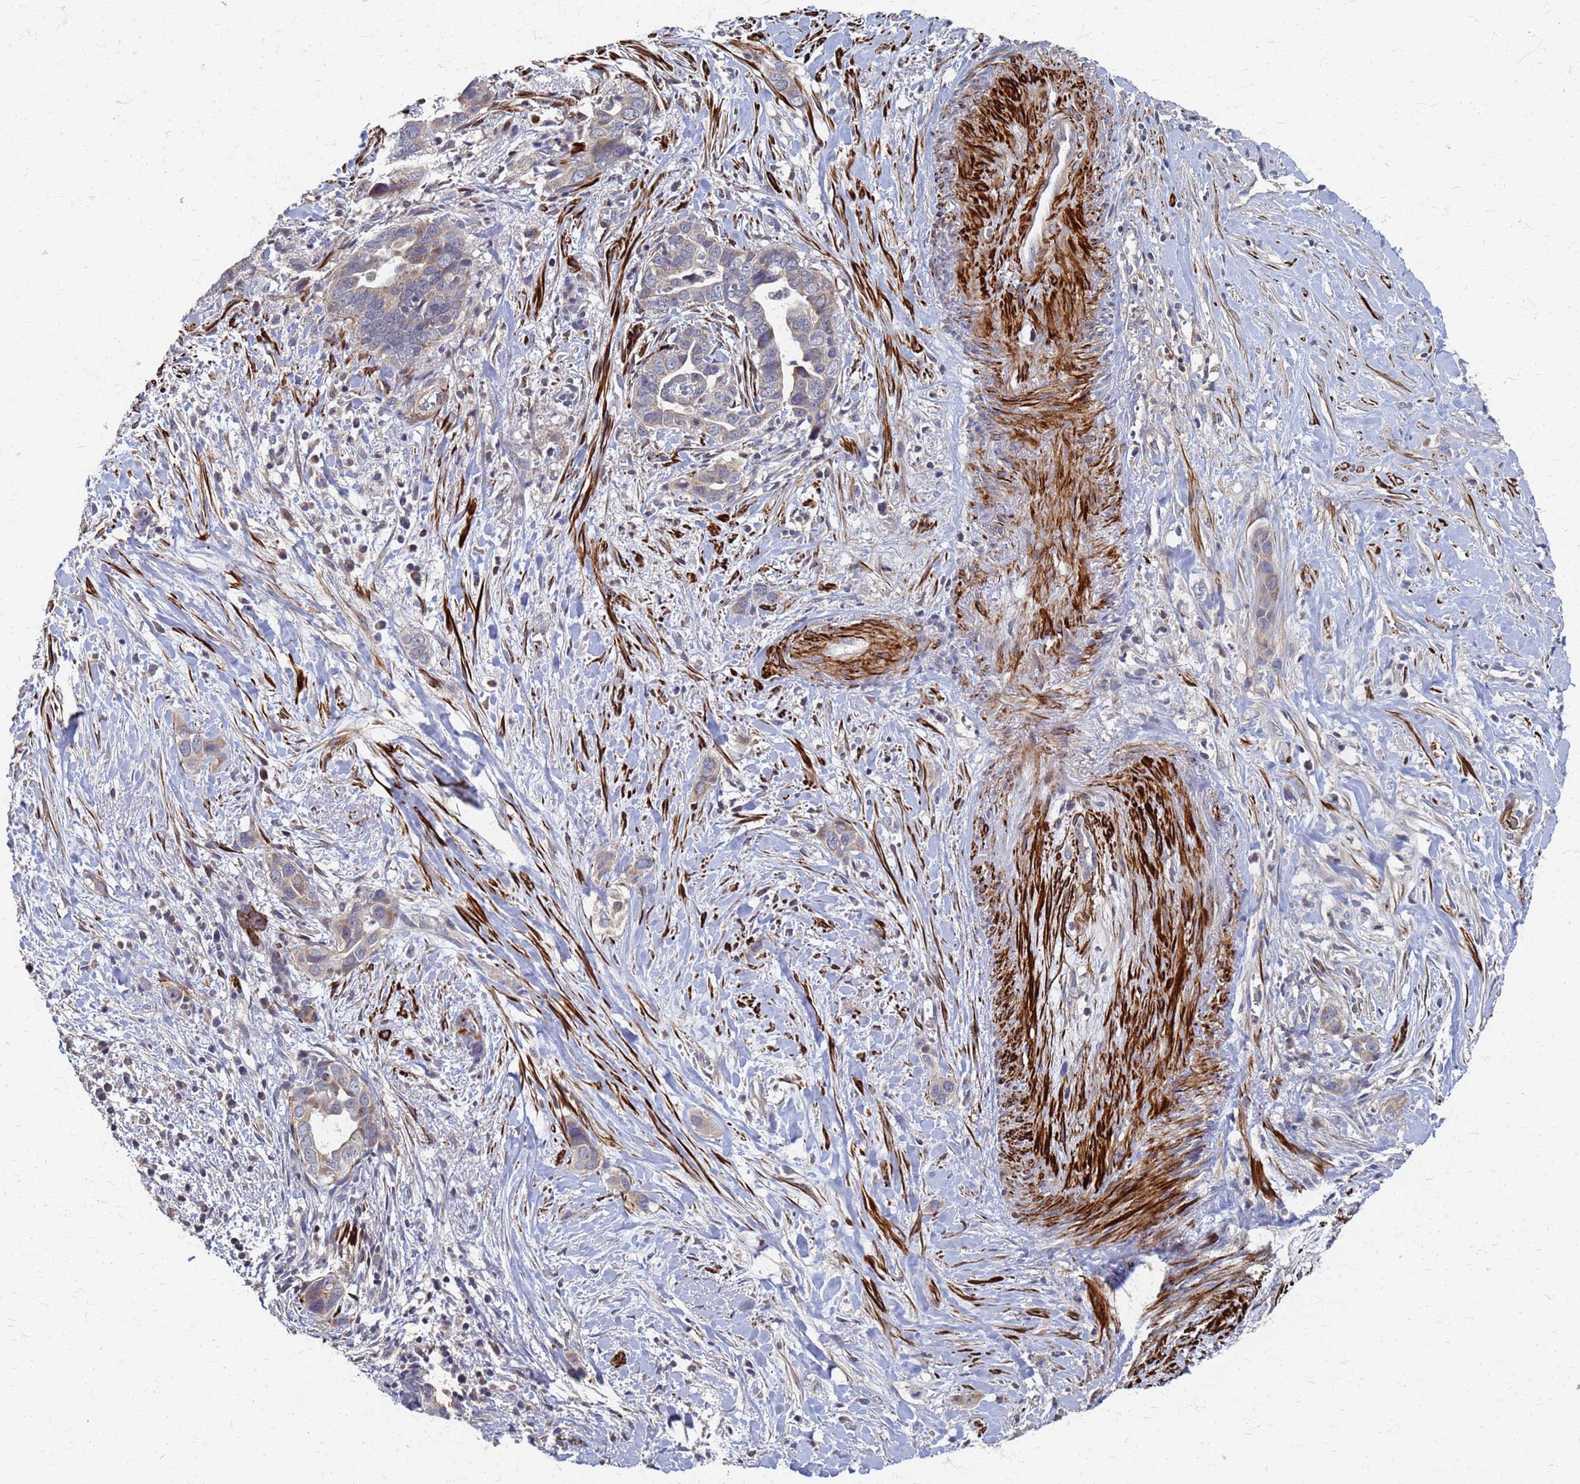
{"staining": {"intensity": "weak", "quantity": "<25%", "location": "cytoplasmic/membranous"}, "tissue": "liver cancer", "cell_type": "Tumor cells", "image_type": "cancer", "snomed": [{"axis": "morphology", "description": "Cholangiocarcinoma"}, {"axis": "topography", "description": "Liver"}], "caption": "This is an IHC micrograph of human liver cancer (cholangiocarcinoma). There is no positivity in tumor cells.", "gene": "ATPAF1", "patient": {"sex": "female", "age": 79}}